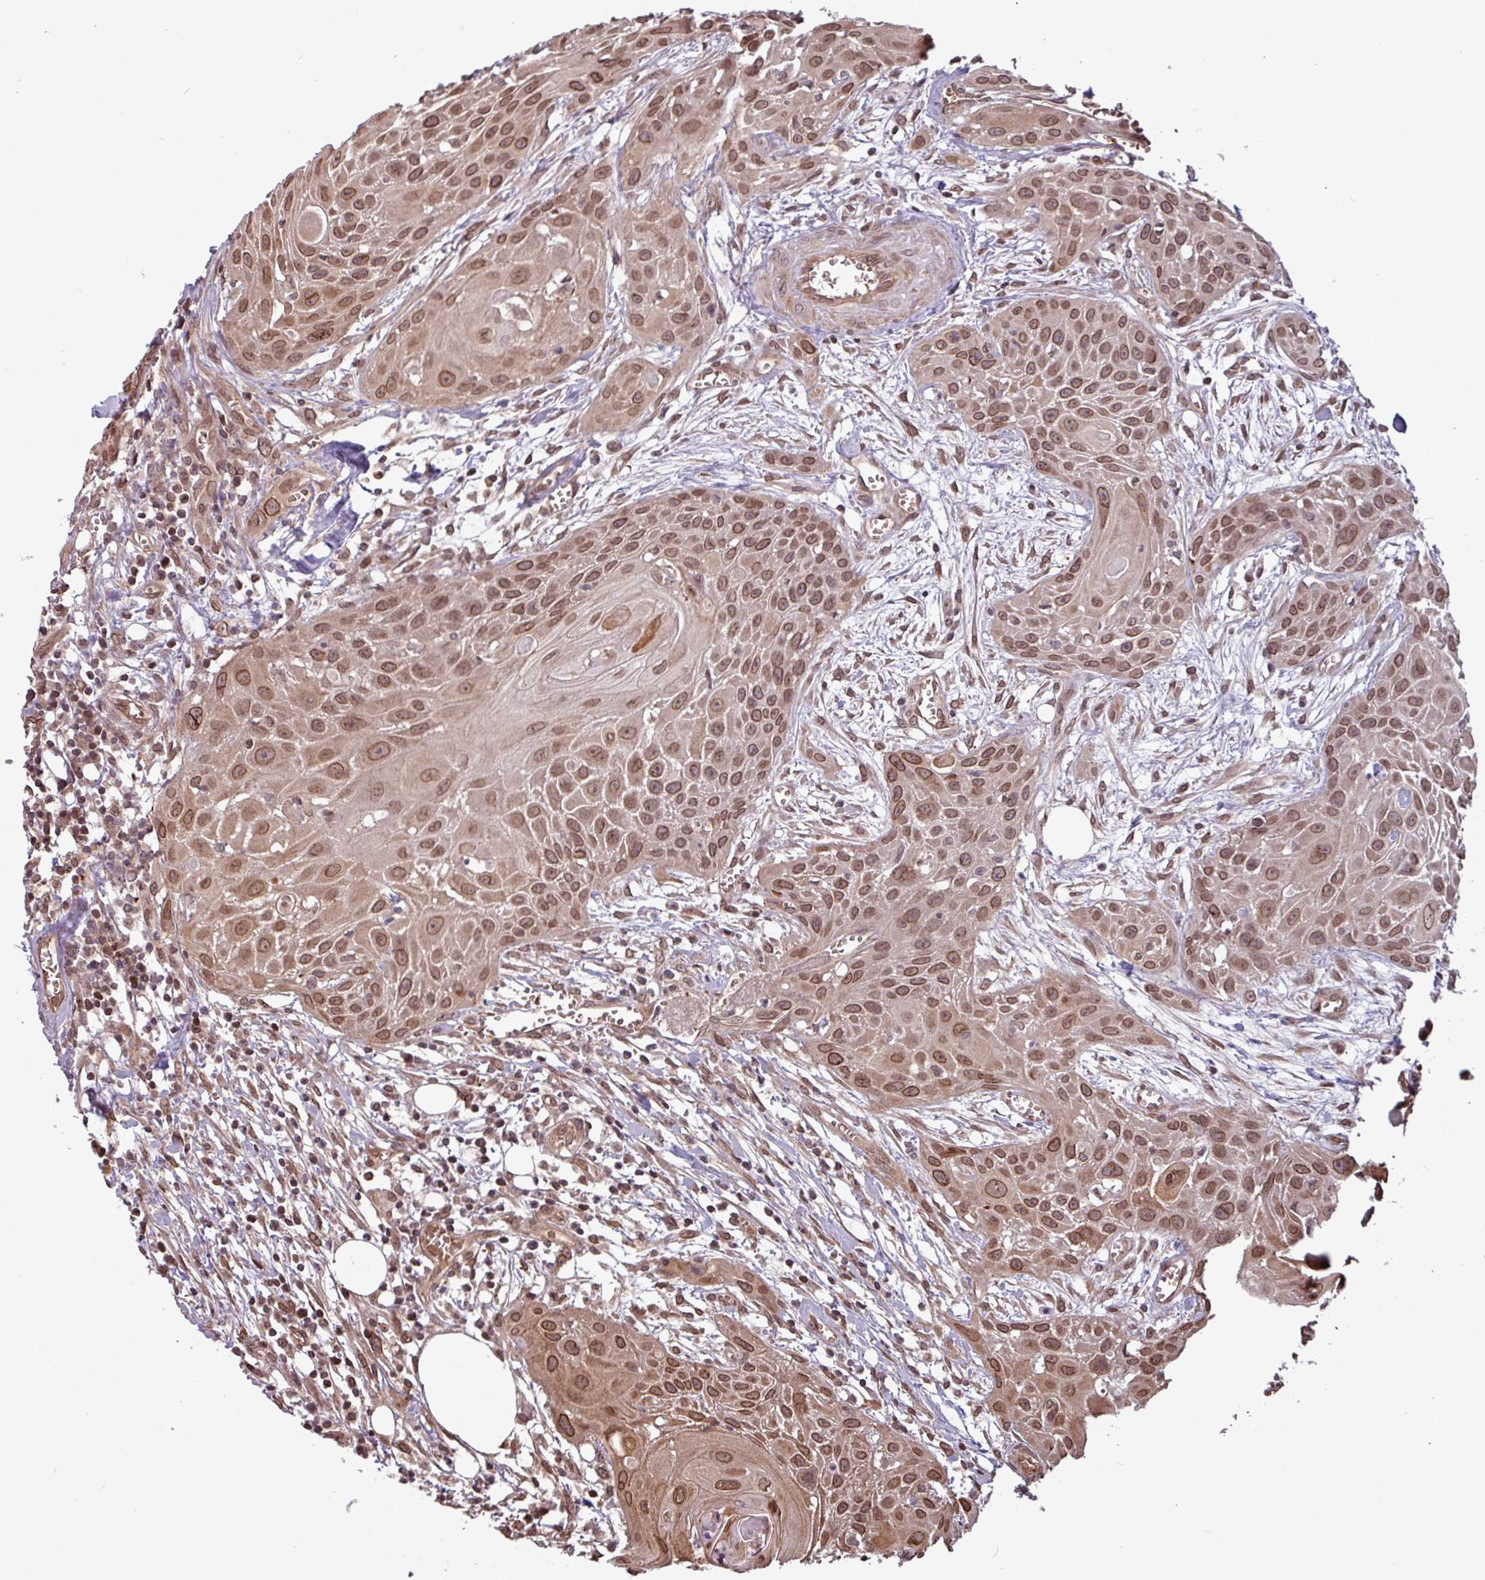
{"staining": {"intensity": "moderate", "quantity": ">75%", "location": "cytoplasmic/membranous,nuclear"}, "tissue": "head and neck cancer", "cell_type": "Tumor cells", "image_type": "cancer", "snomed": [{"axis": "morphology", "description": "Squamous cell carcinoma, NOS"}, {"axis": "topography", "description": "Lymph node"}, {"axis": "topography", "description": "Salivary gland"}, {"axis": "topography", "description": "Head-Neck"}], "caption": "Head and neck cancer stained with IHC demonstrates moderate cytoplasmic/membranous and nuclear expression in about >75% of tumor cells.", "gene": "RBM4B", "patient": {"sex": "female", "age": 74}}